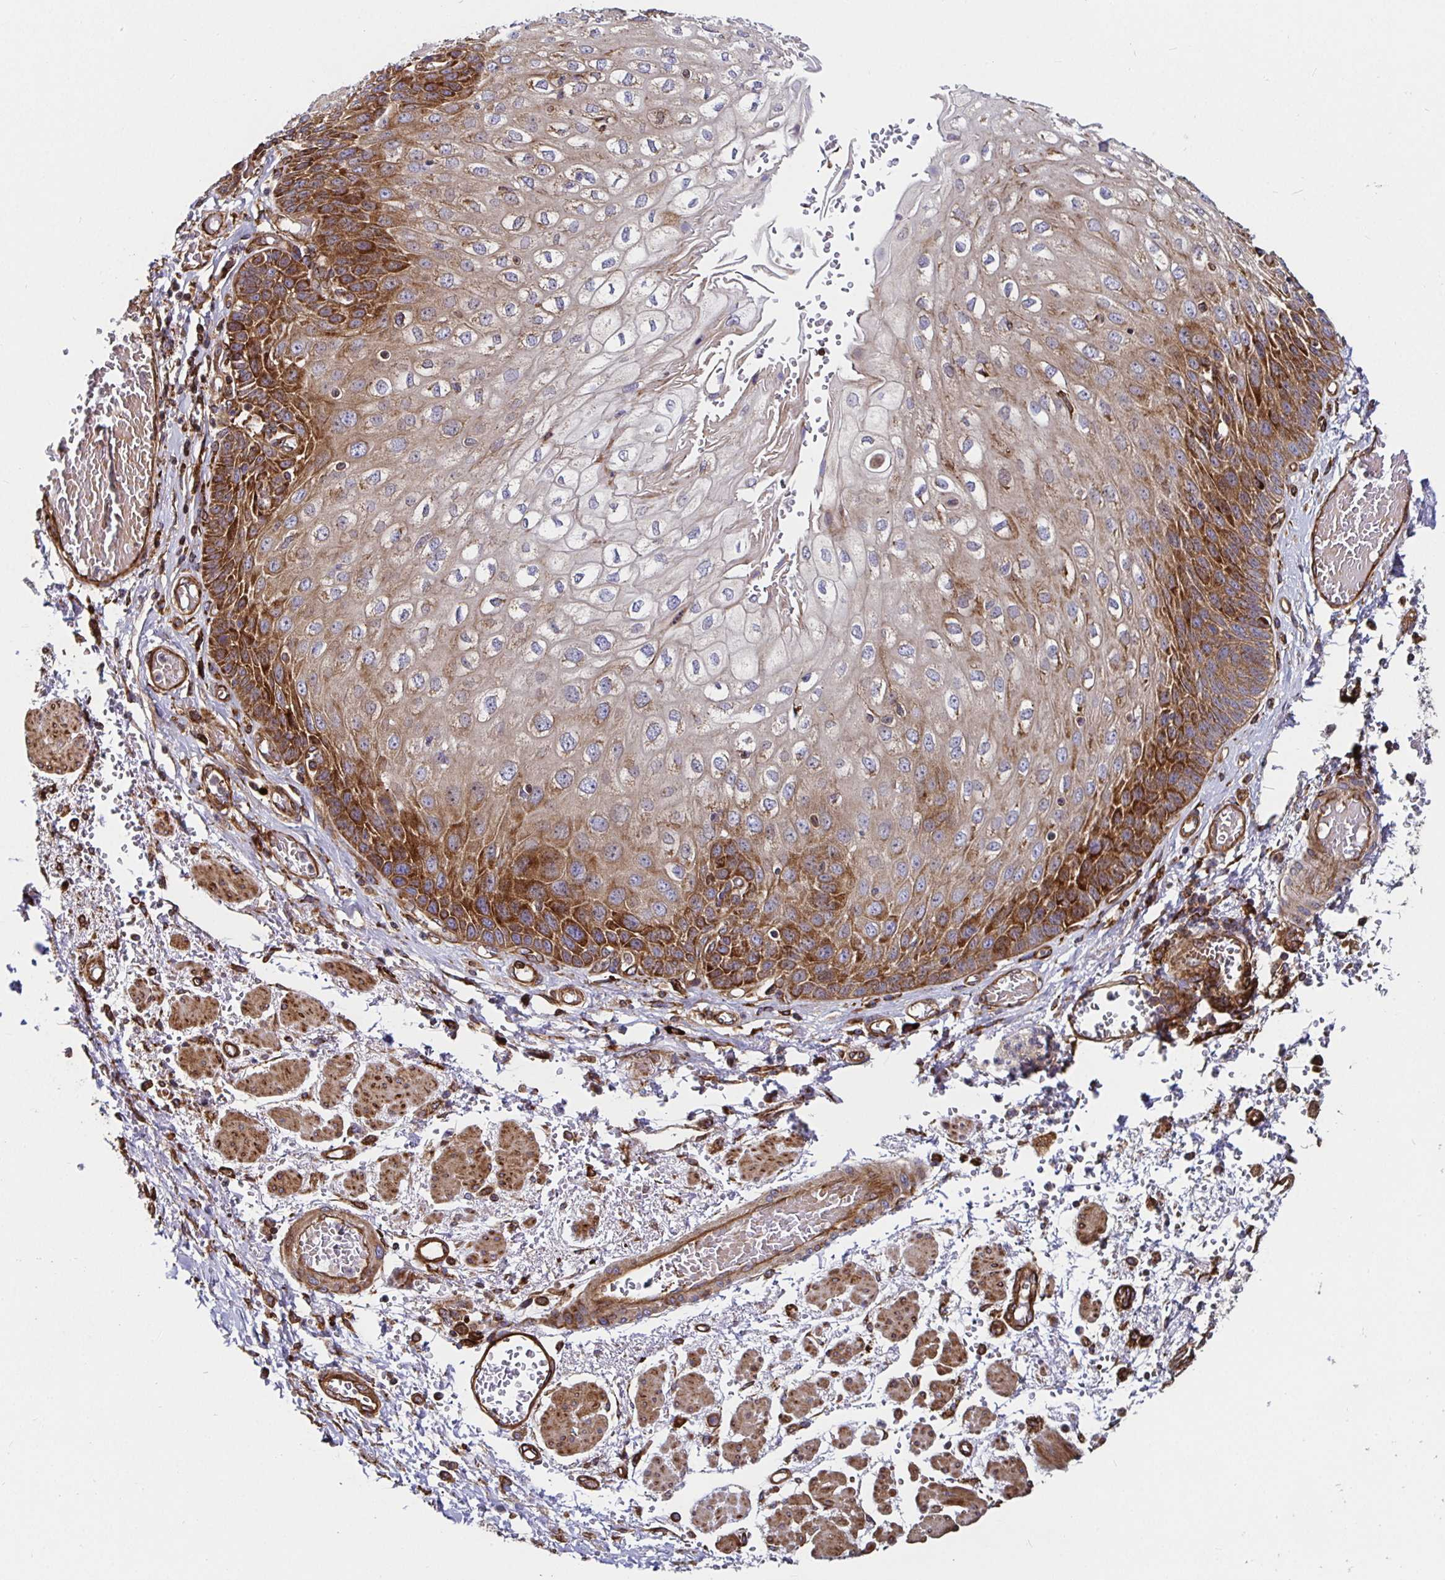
{"staining": {"intensity": "strong", "quantity": "25%-75%", "location": "cytoplasmic/membranous"}, "tissue": "esophagus", "cell_type": "Squamous epithelial cells", "image_type": "normal", "snomed": [{"axis": "morphology", "description": "Normal tissue, NOS"}, {"axis": "morphology", "description": "Adenocarcinoma, NOS"}, {"axis": "topography", "description": "Esophagus"}], "caption": "IHC histopathology image of benign esophagus: esophagus stained using immunohistochemistry (IHC) shows high levels of strong protein expression localized specifically in the cytoplasmic/membranous of squamous epithelial cells, appearing as a cytoplasmic/membranous brown color.", "gene": "SMYD3", "patient": {"sex": "male", "age": 81}}